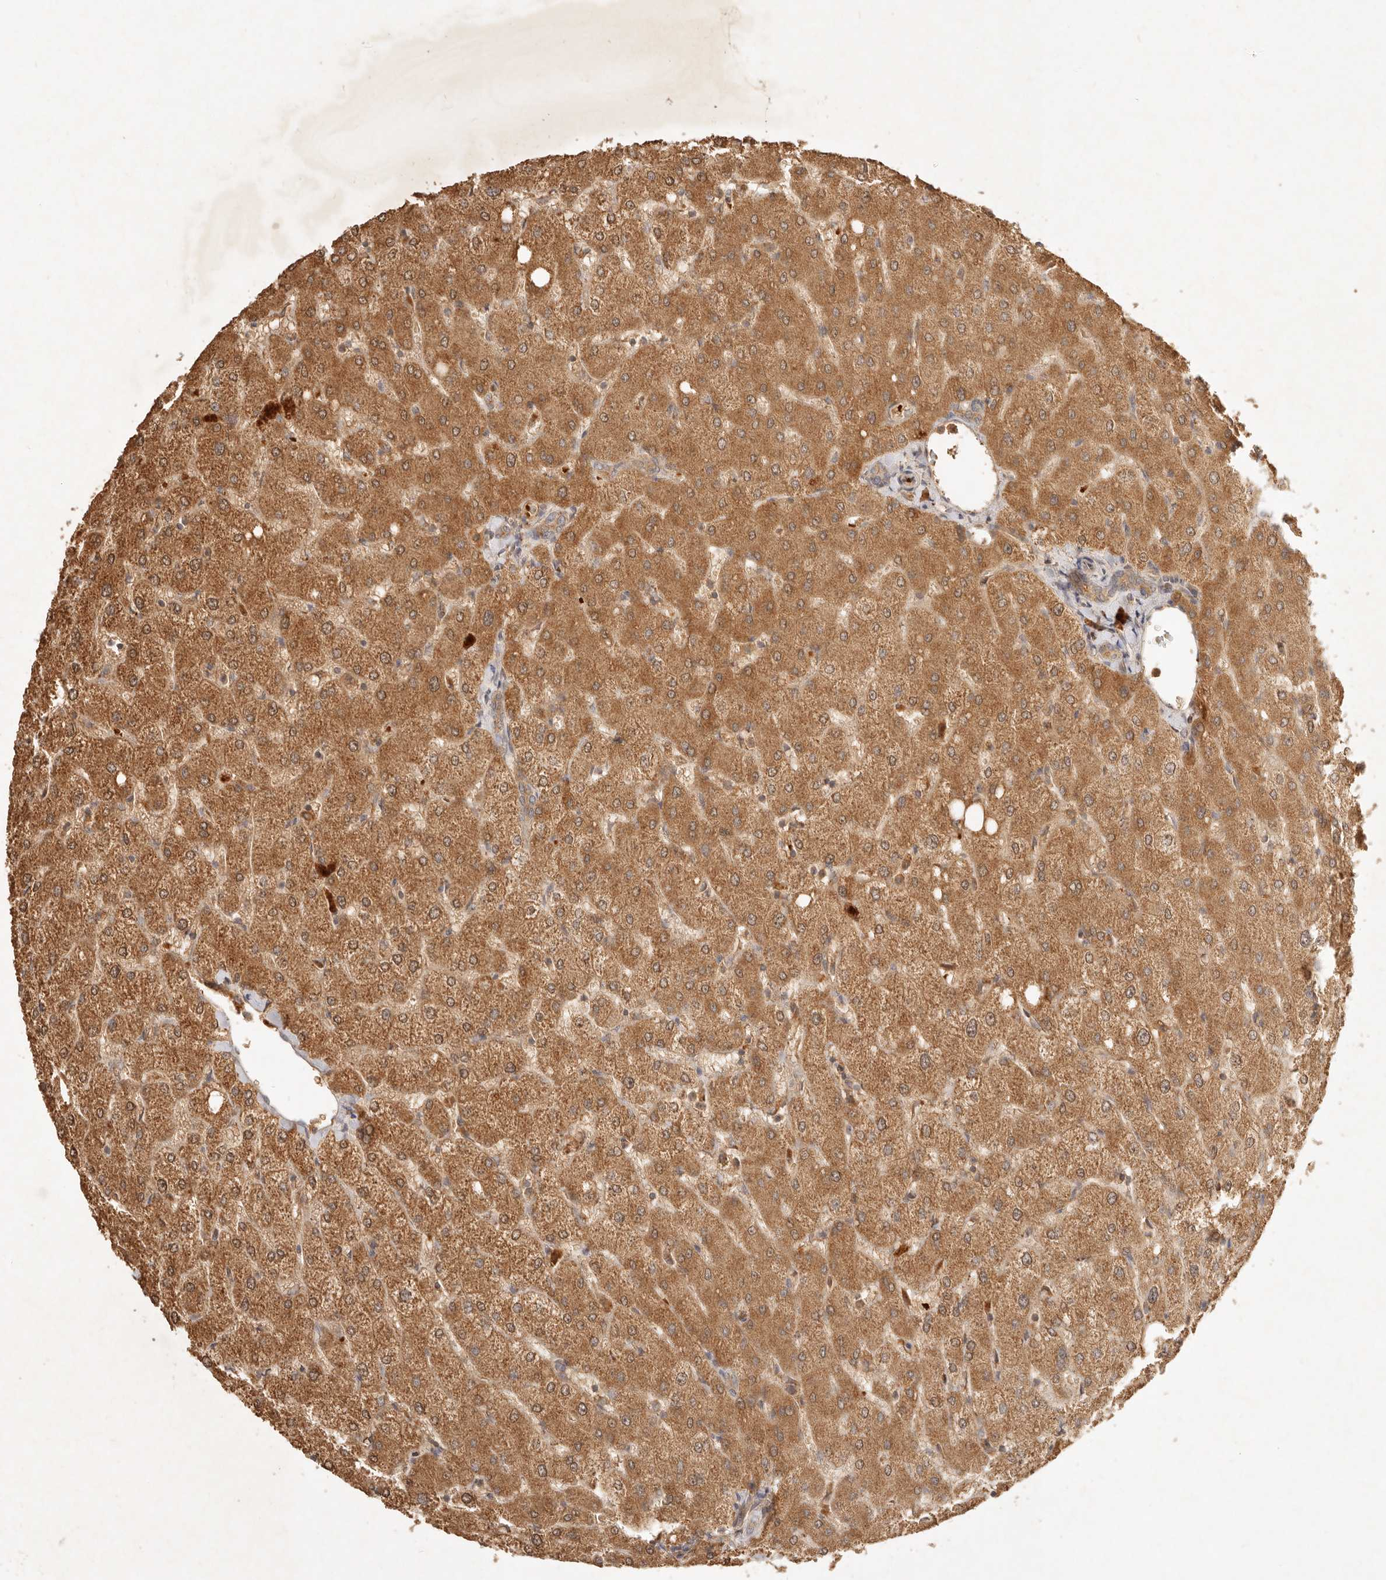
{"staining": {"intensity": "moderate", "quantity": ">75%", "location": "cytoplasmic/membranous"}, "tissue": "liver", "cell_type": "Cholangiocytes", "image_type": "normal", "snomed": [{"axis": "morphology", "description": "Normal tissue, NOS"}, {"axis": "topography", "description": "Liver"}], "caption": "Liver stained with a brown dye displays moderate cytoplasmic/membranous positive positivity in approximately >75% of cholangiocytes.", "gene": "FREM2", "patient": {"sex": "female", "age": 54}}